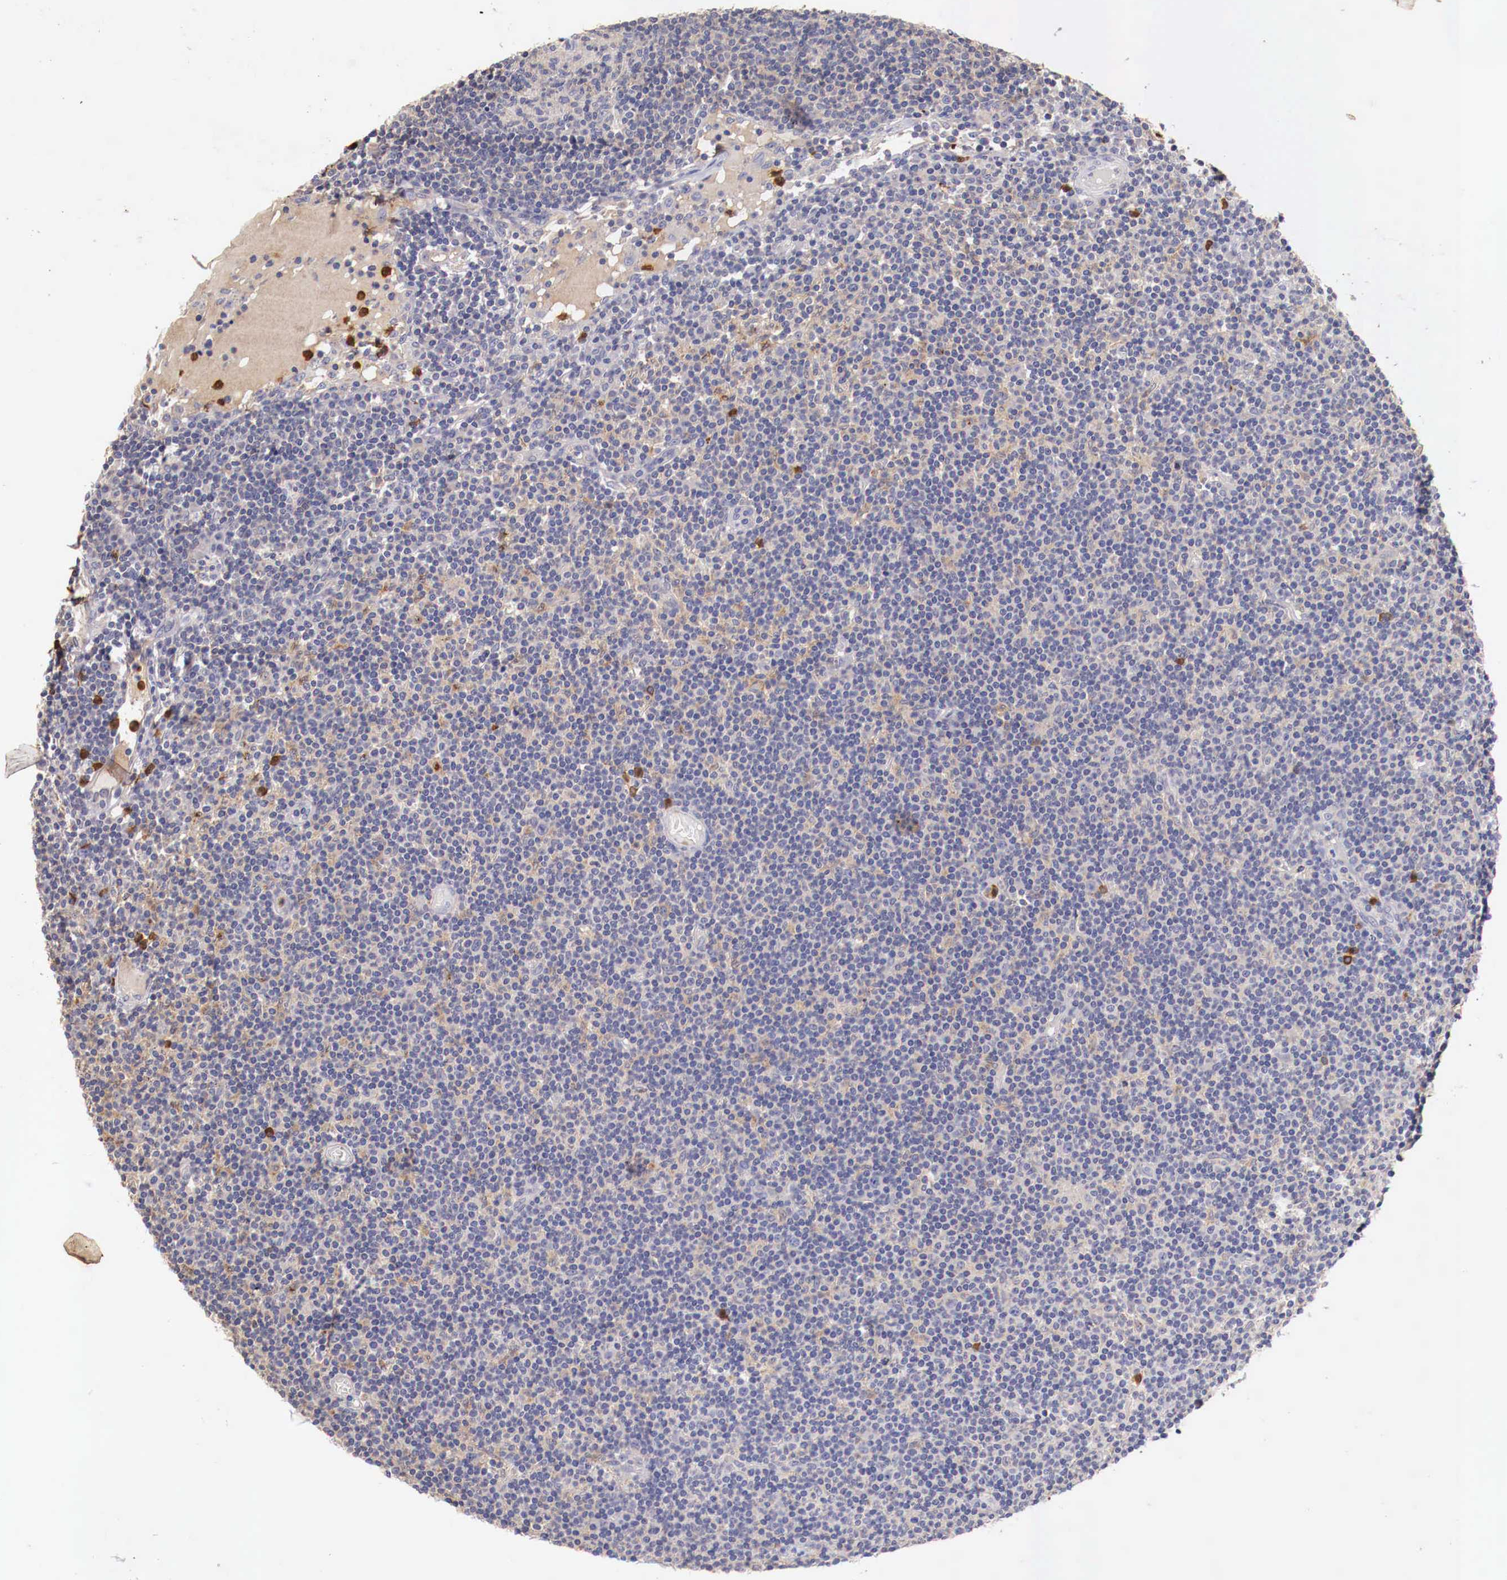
{"staining": {"intensity": "negative", "quantity": "none", "location": "none"}, "tissue": "lymph node", "cell_type": "Germinal center cells", "image_type": "normal", "snomed": [{"axis": "morphology", "description": "Normal tissue, NOS"}, {"axis": "topography", "description": "Lymph node"}], "caption": "IHC image of benign human lymph node stained for a protein (brown), which displays no expression in germinal center cells.", "gene": "PITPNA", "patient": {"sex": "female", "age": 55}}